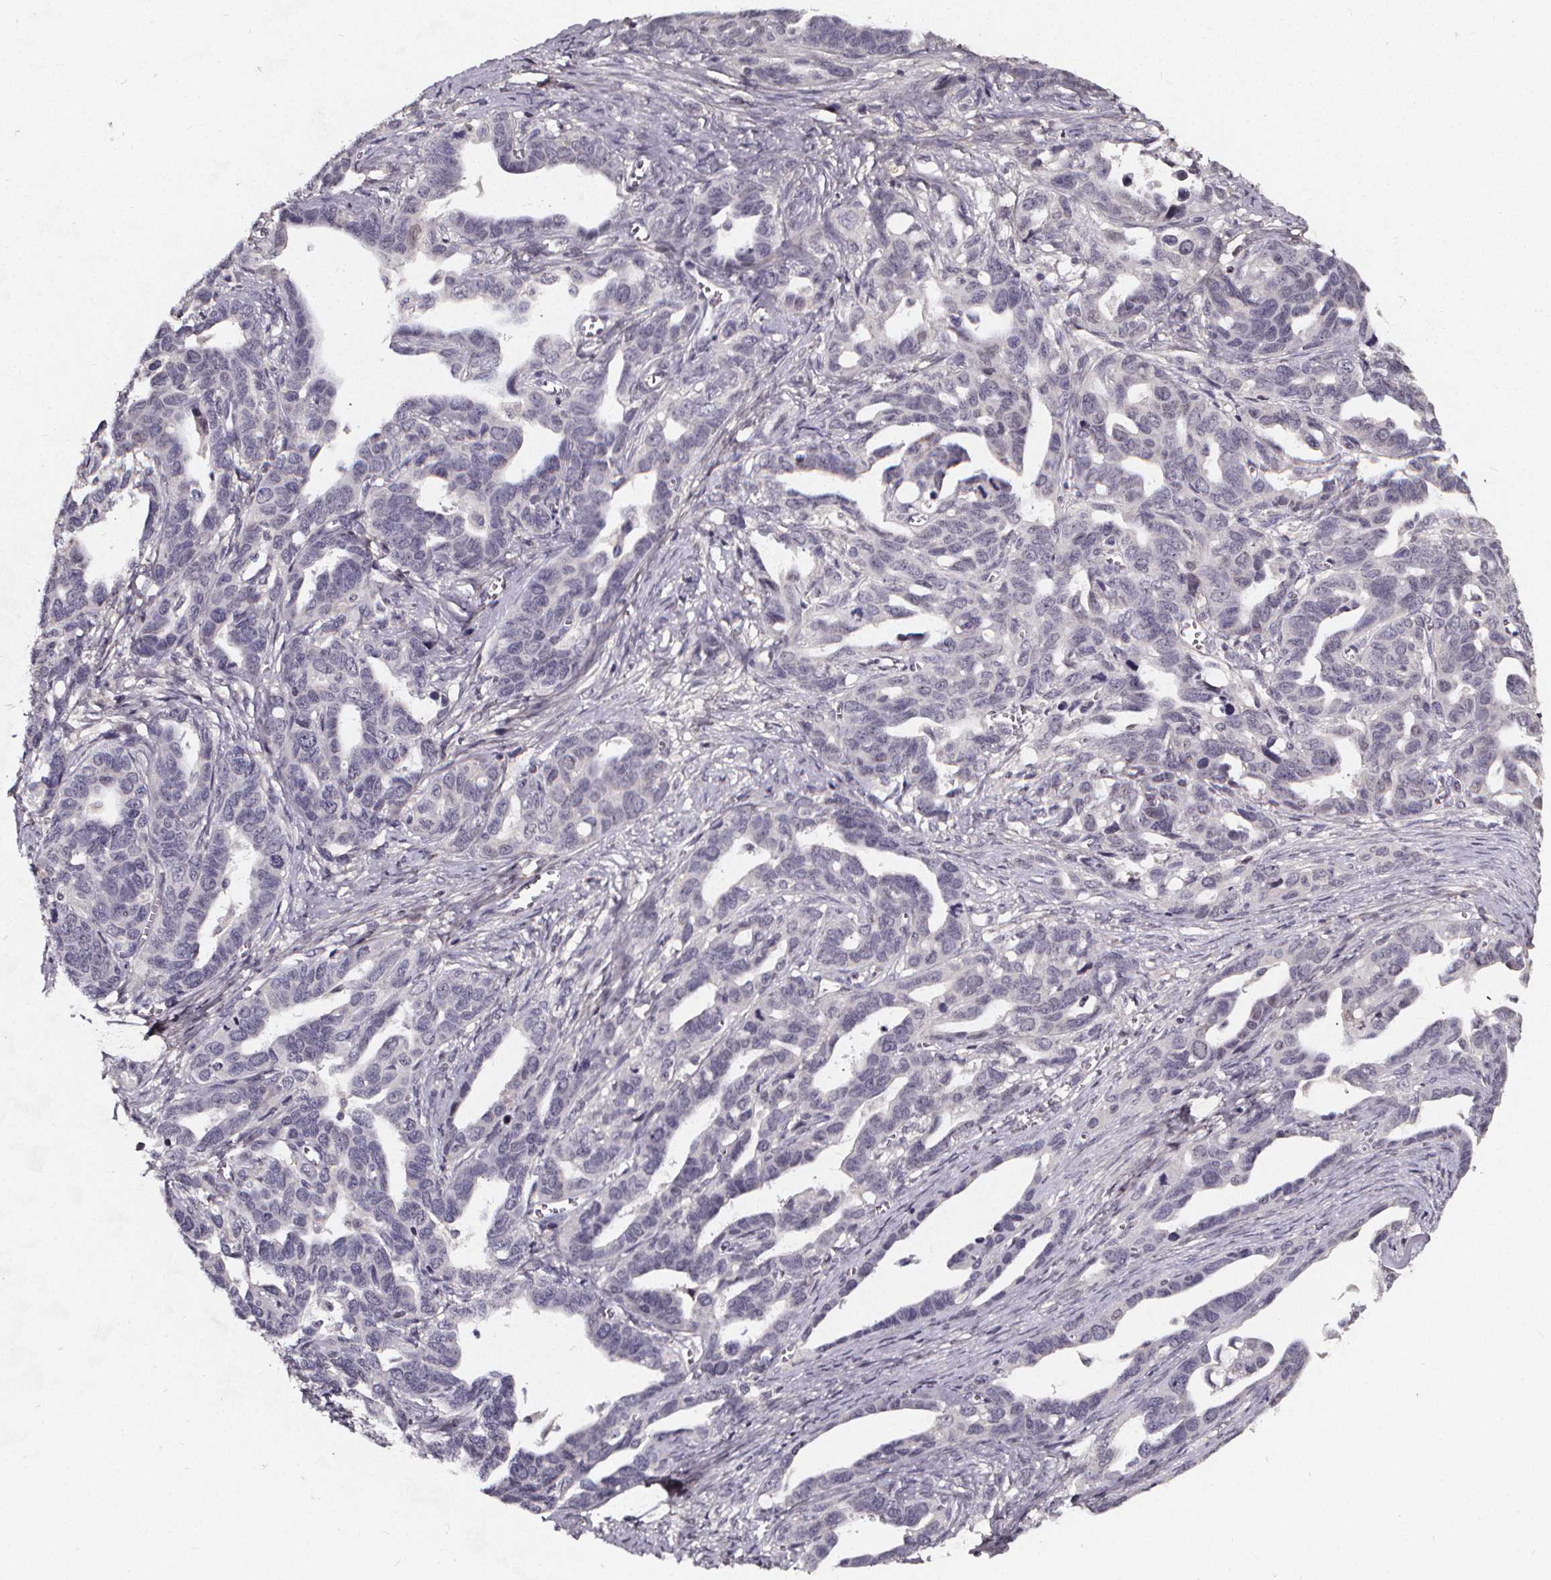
{"staining": {"intensity": "negative", "quantity": "none", "location": "none"}, "tissue": "ovarian cancer", "cell_type": "Tumor cells", "image_type": "cancer", "snomed": [{"axis": "morphology", "description": "Cystadenocarcinoma, serous, NOS"}, {"axis": "topography", "description": "Ovary"}], "caption": "Image shows no significant protein positivity in tumor cells of serous cystadenocarcinoma (ovarian).", "gene": "SPAG8", "patient": {"sex": "female", "age": 69}}